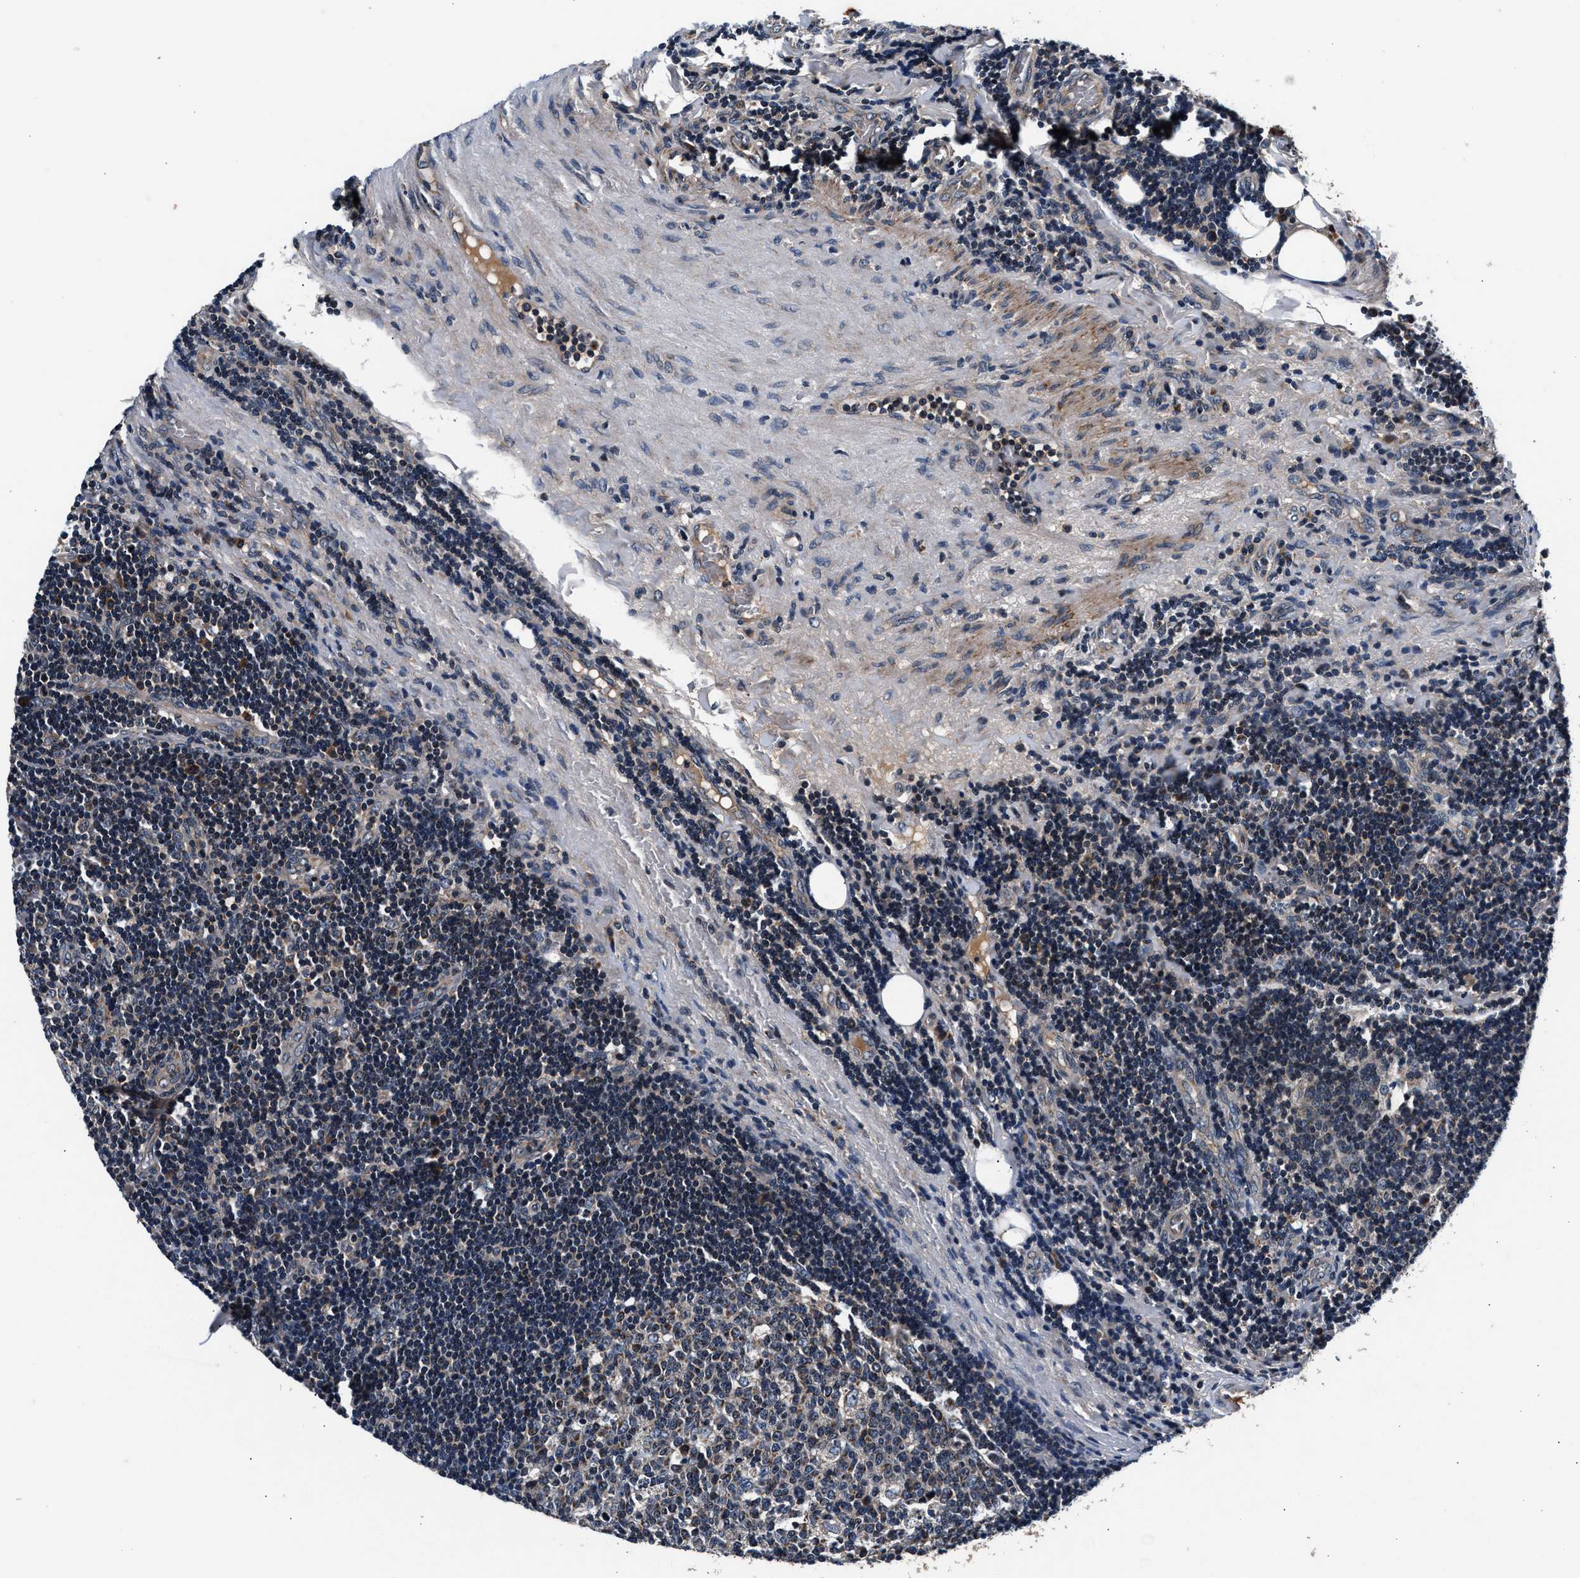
{"staining": {"intensity": "moderate", "quantity": "25%-75%", "location": "cytoplasmic/membranous"}, "tissue": "lymph node", "cell_type": "Germinal center cells", "image_type": "normal", "snomed": [{"axis": "morphology", "description": "Normal tissue, NOS"}, {"axis": "topography", "description": "Lymph node"}, {"axis": "topography", "description": "Salivary gland"}], "caption": "Immunohistochemistry (IHC) (DAB (3,3'-diaminobenzidine)) staining of unremarkable human lymph node exhibits moderate cytoplasmic/membranous protein positivity in approximately 25%-75% of germinal center cells.", "gene": "IMMT", "patient": {"sex": "male", "age": 8}}